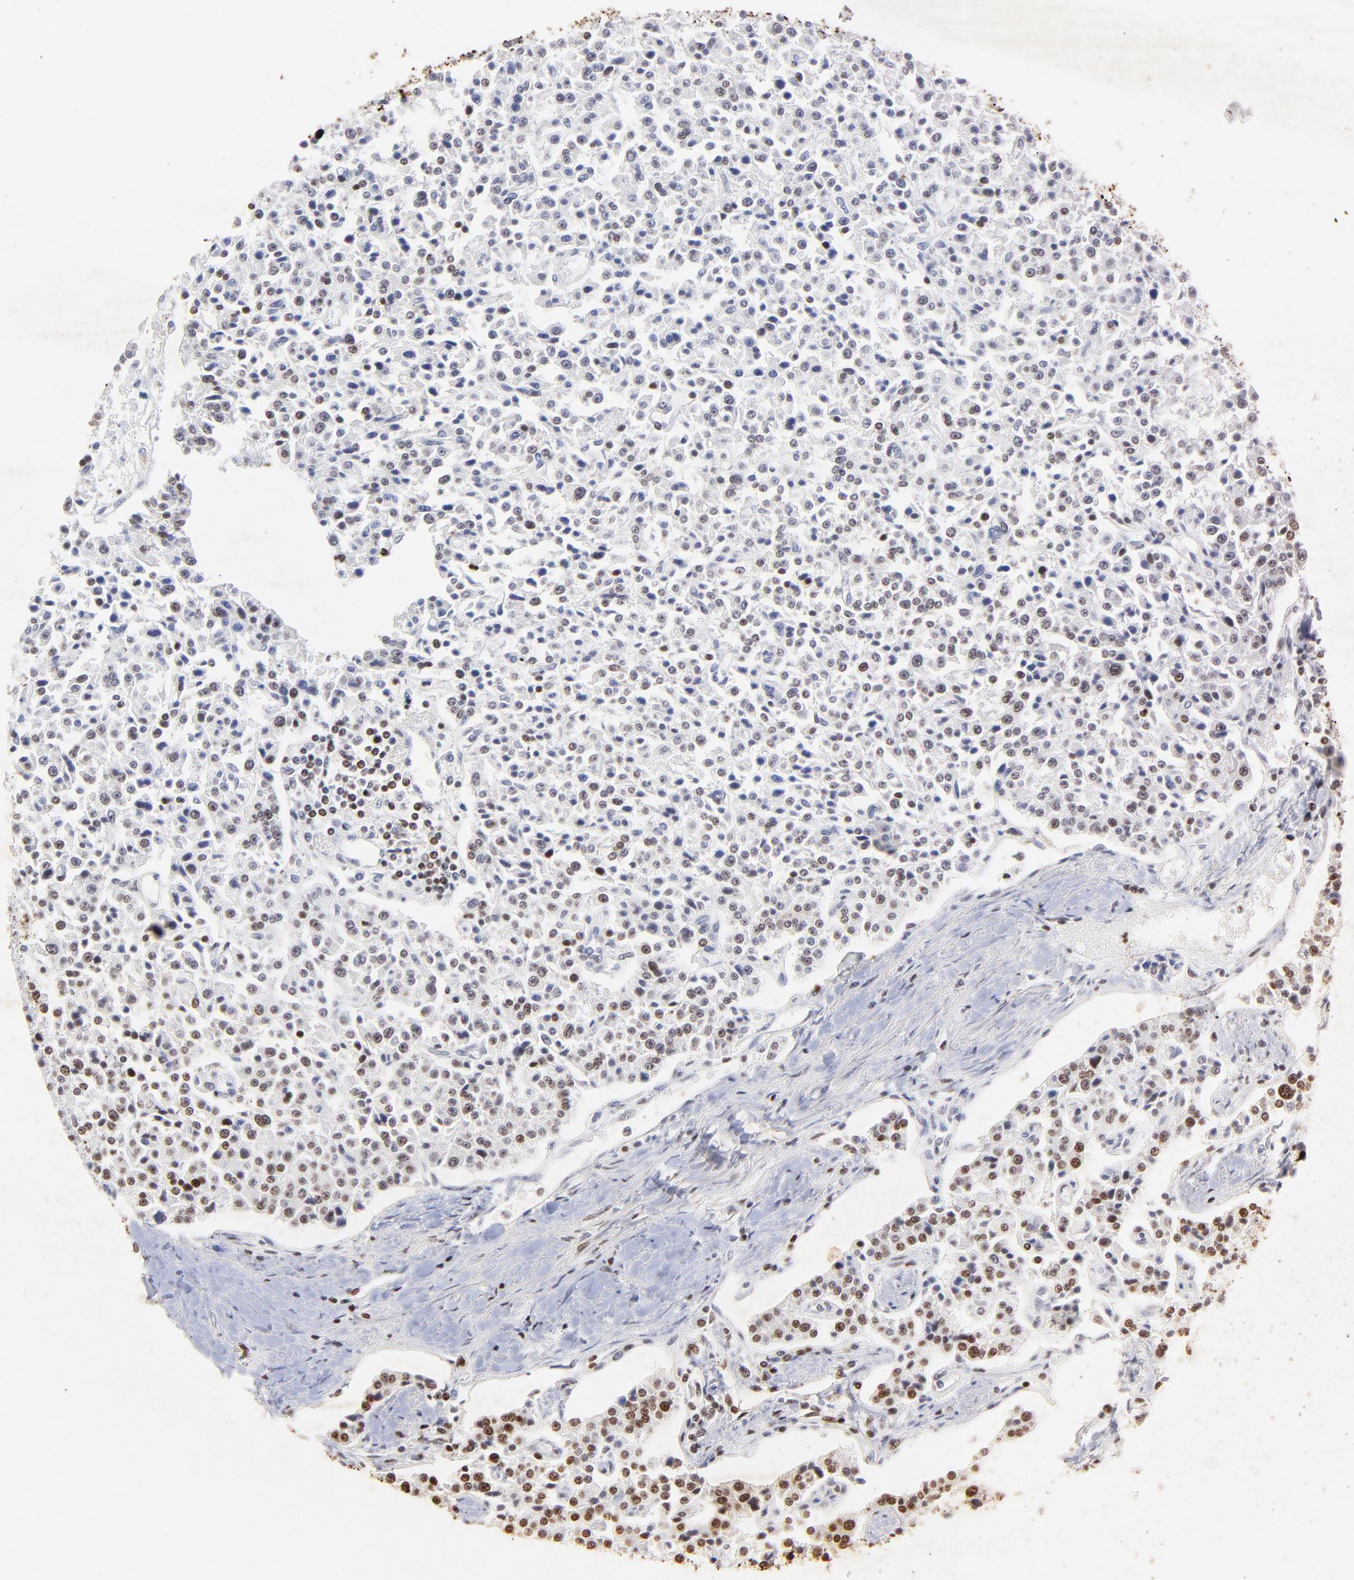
{"staining": {"intensity": "strong", "quantity": ">75%", "location": "nuclear"}, "tissue": "carcinoid", "cell_type": "Tumor cells", "image_type": "cancer", "snomed": [{"axis": "morphology", "description": "Carcinoid, malignant, NOS"}, {"axis": "topography", "description": "Stomach"}], "caption": "The immunohistochemical stain highlights strong nuclear staining in tumor cells of carcinoid tissue.", "gene": "FBH1", "patient": {"sex": "female", "age": 76}}